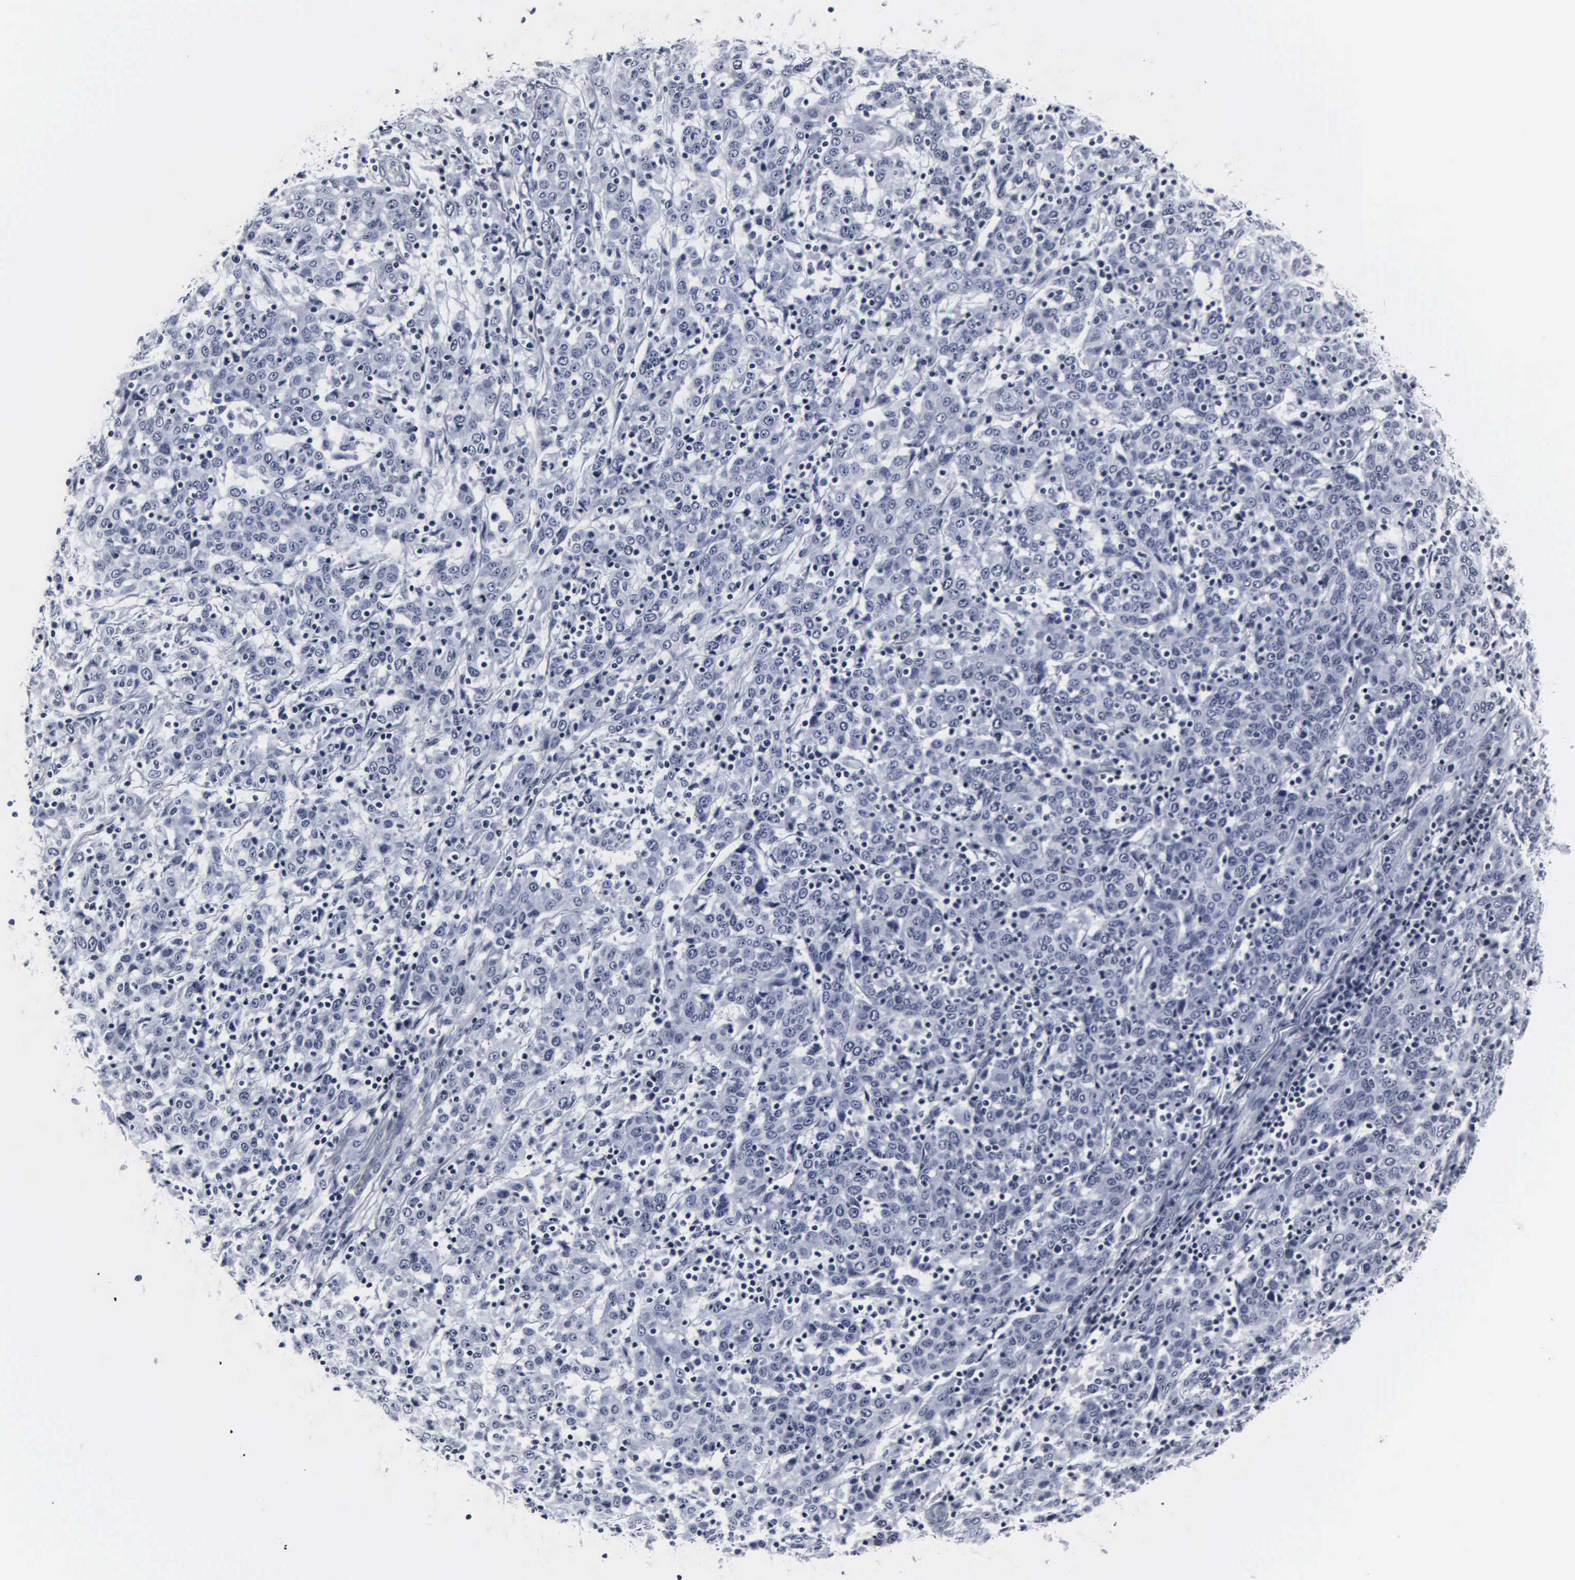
{"staining": {"intensity": "negative", "quantity": "none", "location": "none"}, "tissue": "cervical cancer", "cell_type": "Tumor cells", "image_type": "cancer", "snomed": [{"axis": "morphology", "description": "Normal tissue, NOS"}, {"axis": "morphology", "description": "Squamous cell carcinoma, NOS"}, {"axis": "topography", "description": "Cervix"}], "caption": "There is no significant expression in tumor cells of cervical cancer.", "gene": "DGCR2", "patient": {"sex": "female", "age": 67}}